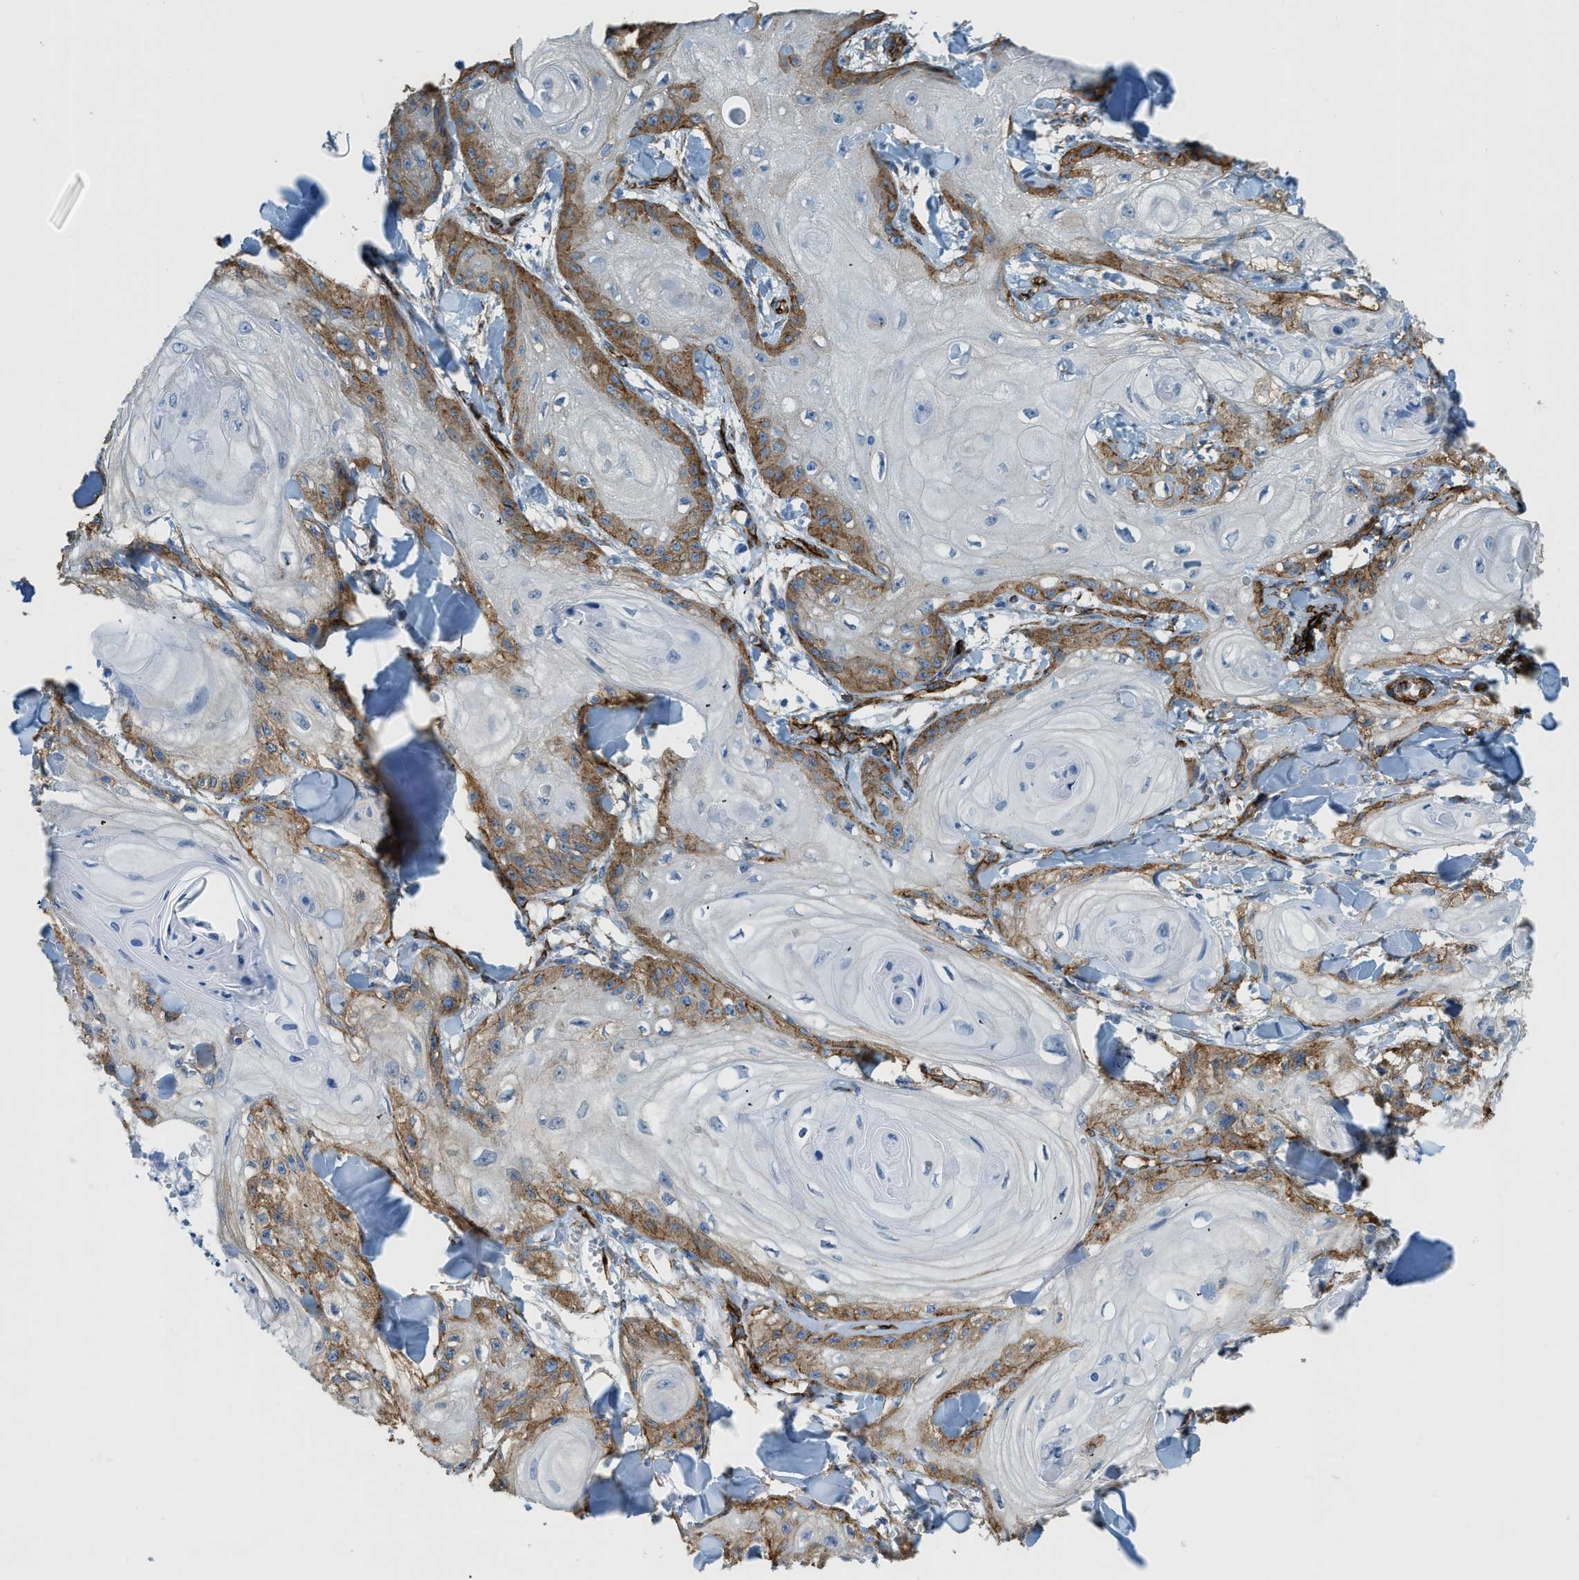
{"staining": {"intensity": "moderate", "quantity": "25%-75%", "location": "cytoplasmic/membranous"}, "tissue": "skin cancer", "cell_type": "Tumor cells", "image_type": "cancer", "snomed": [{"axis": "morphology", "description": "Squamous cell carcinoma, NOS"}, {"axis": "topography", "description": "Skin"}], "caption": "IHC image of skin cancer stained for a protein (brown), which demonstrates medium levels of moderate cytoplasmic/membranous expression in approximately 25%-75% of tumor cells.", "gene": "TMEM43", "patient": {"sex": "male", "age": 74}}